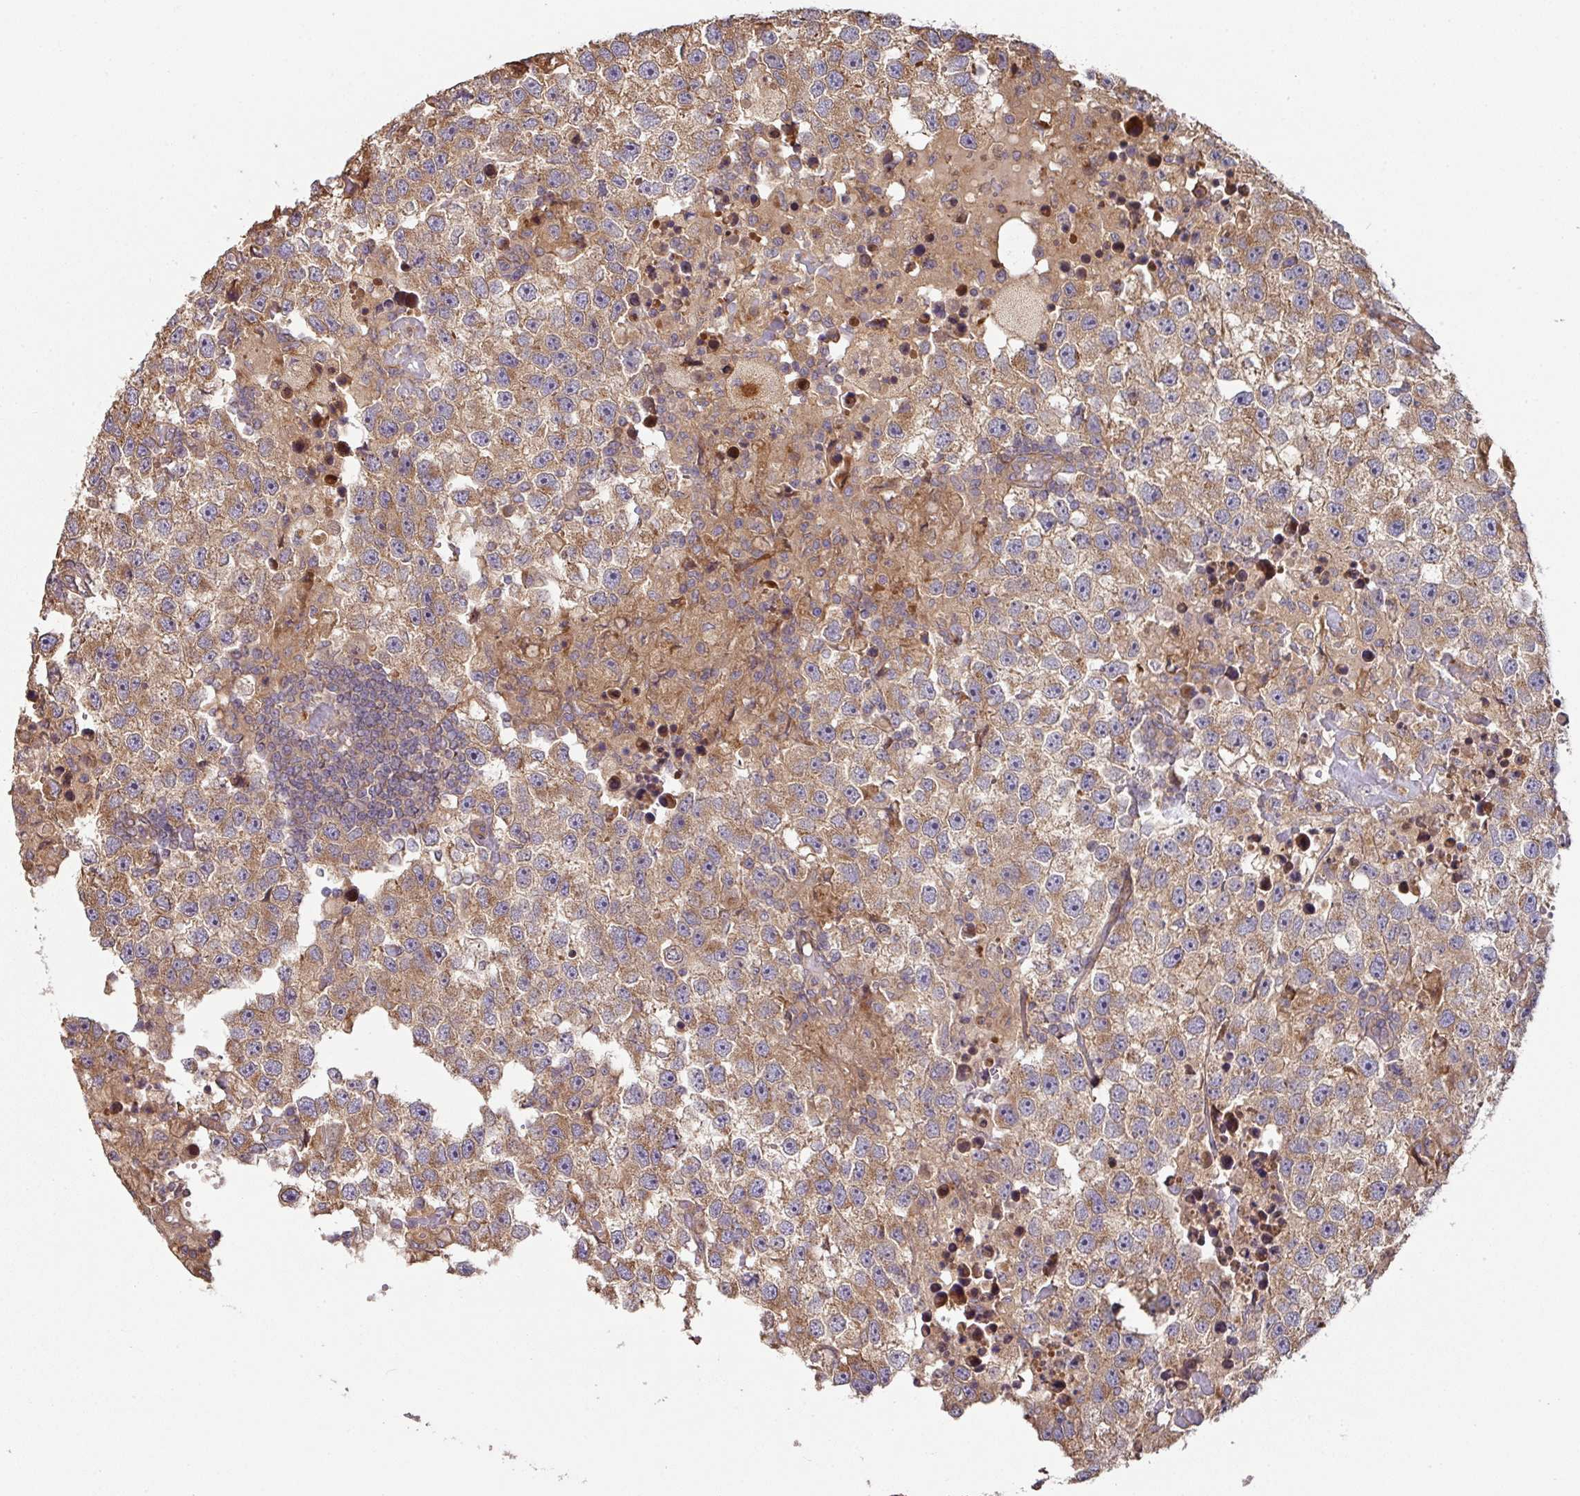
{"staining": {"intensity": "moderate", "quantity": ">75%", "location": "cytoplasmic/membranous"}, "tissue": "testis cancer", "cell_type": "Tumor cells", "image_type": "cancer", "snomed": [{"axis": "morphology", "description": "Carcinoma, Embryonal, NOS"}, {"axis": "topography", "description": "Testis"}], "caption": "Human testis cancer (embryonal carcinoma) stained with a protein marker shows moderate staining in tumor cells.", "gene": "SIK1", "patient": {"sex": "male", "age": 83}}